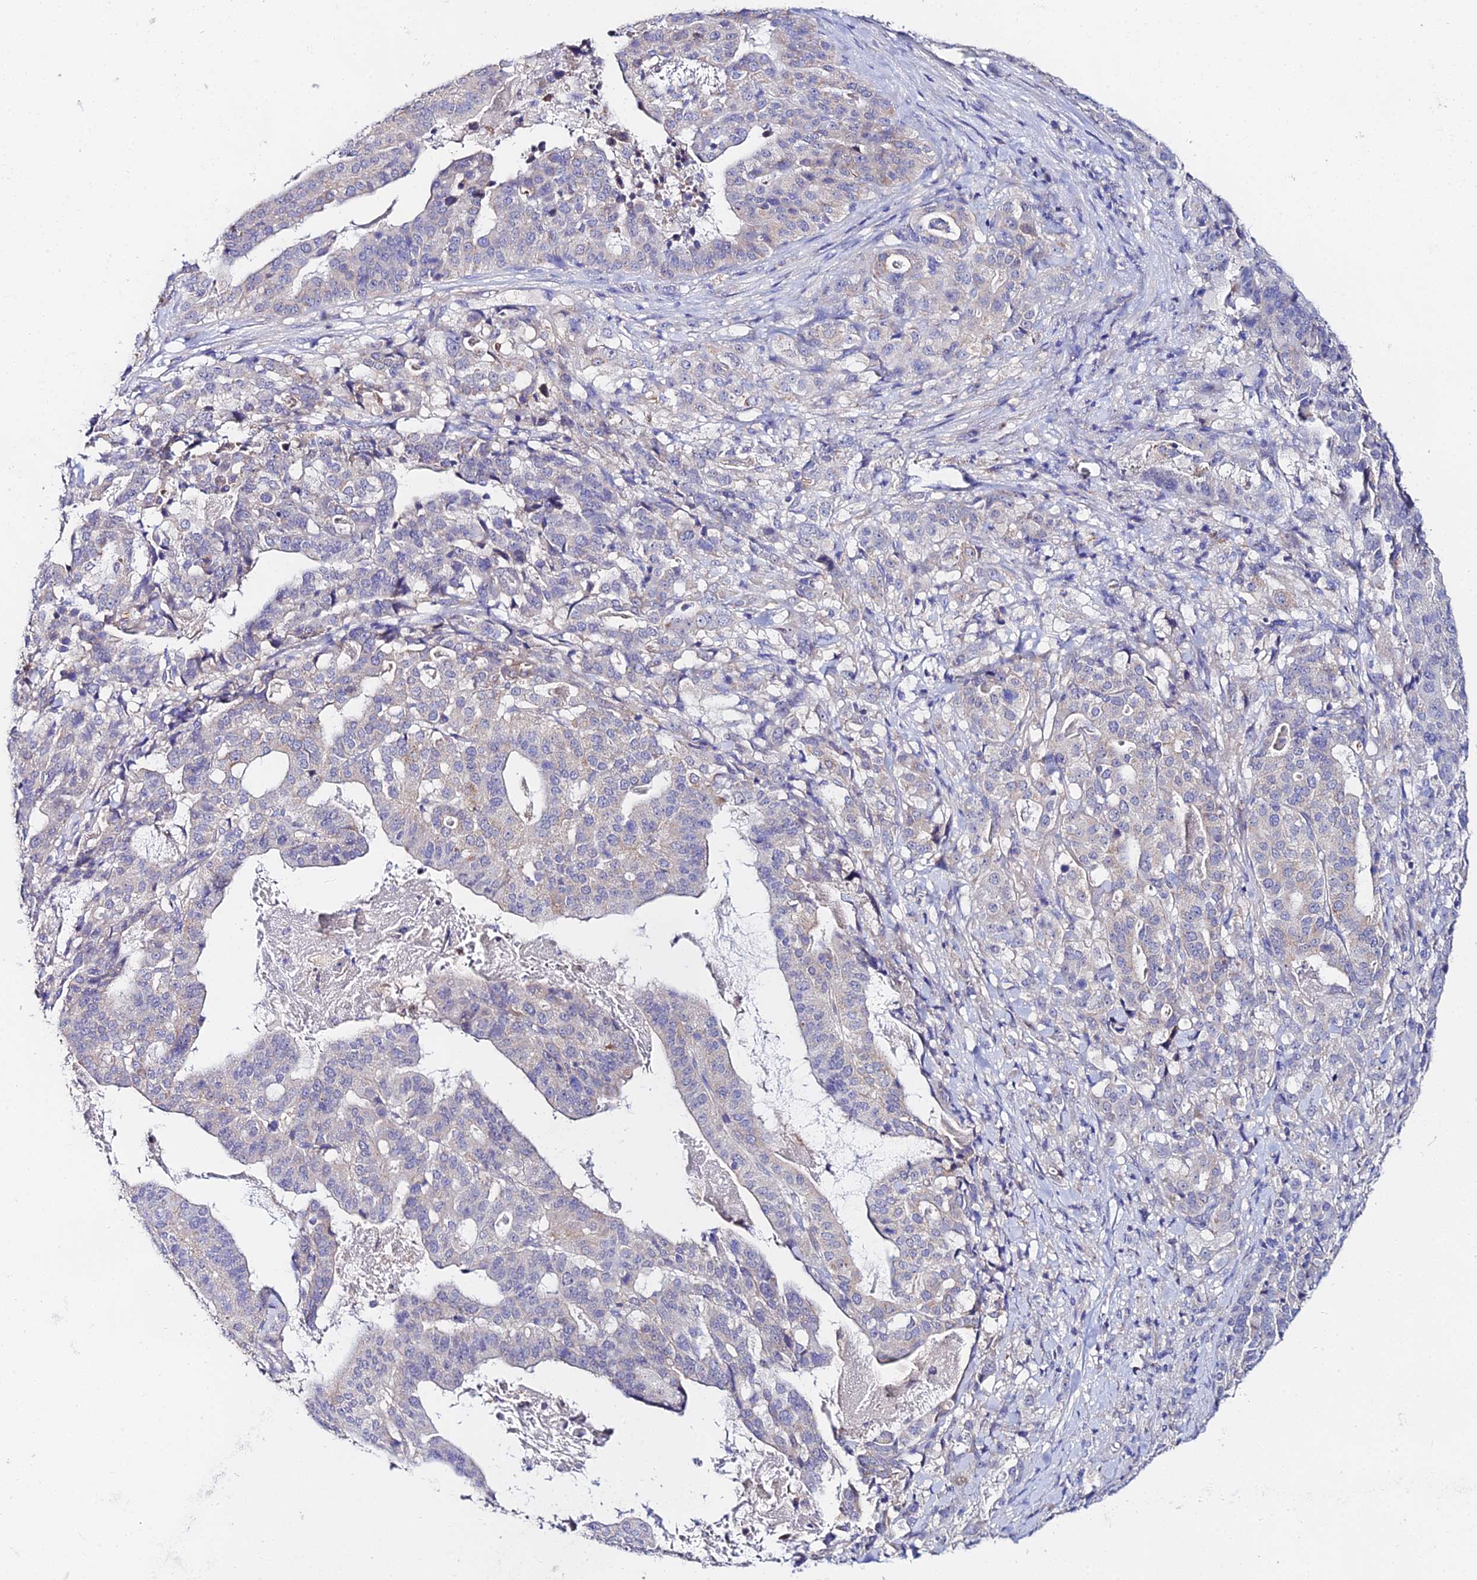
{"staining": {"intensity": "negative", "quantity": "none", "location": "none"}, "tissue": "stomach cancer", "cell_type": "Tumor cells", "image_type": "cancer", "snomed": [{"axis": "morphology", "description": "Adenocarcinoma, NOS"}, {"axis": "topography", "description": "Stomach"}], "caption": "Photomicrograph shows no protein positivity in tumor cells of stomach cancer tissue.", "gene": "PPP2R2C", "patient": {"sex": "male", "age": 48}}